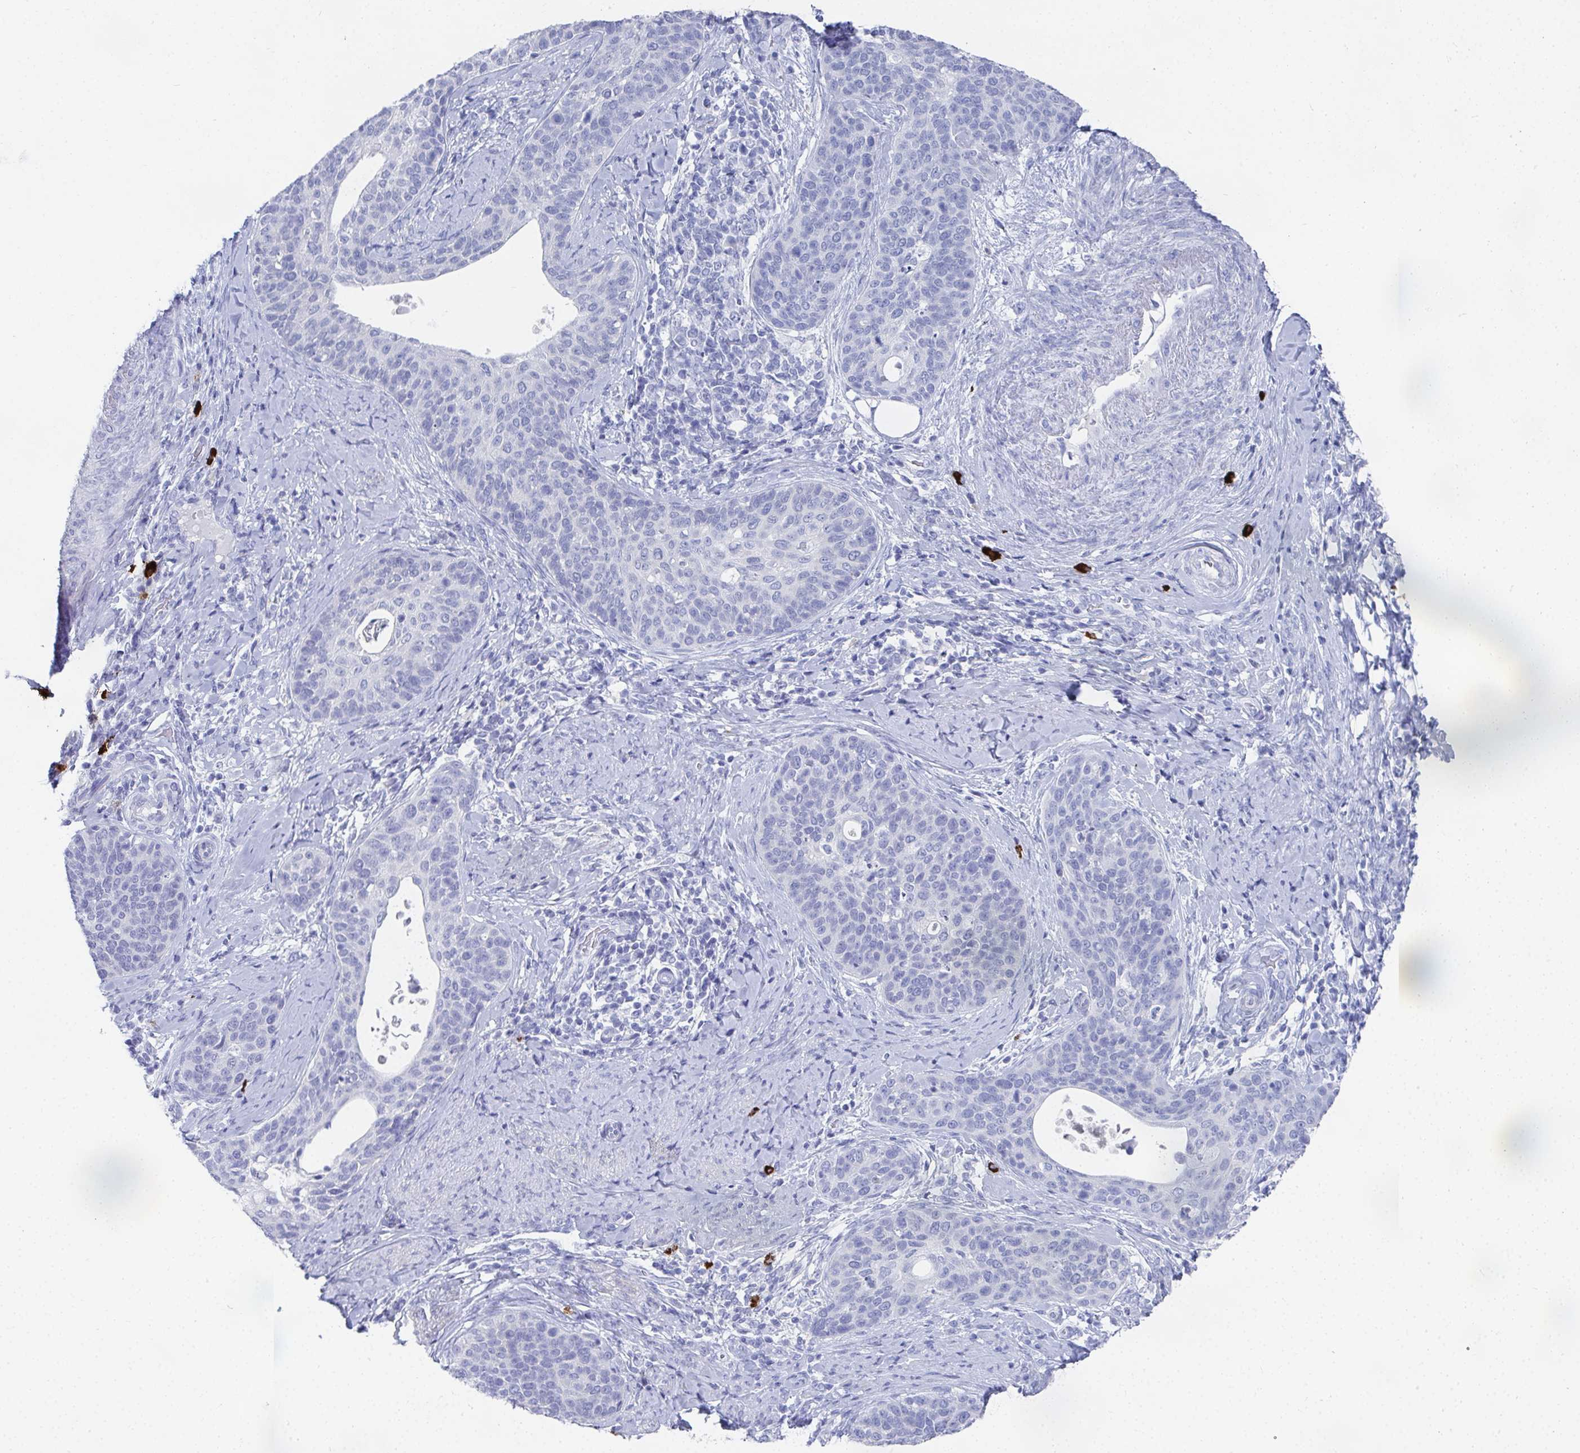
{"staining": {"intensity": "negative", "quantity": "none", "location": "none"}, "tissue": "cervical cancer", "cell_type": "Tumor cells", "image_type": "cancer", "snomed": [{"axis": "morphology", "description": "Squamous cell carcinoma, NOS"}, {"axis": "topography", "description": "Cervix"}], "caption": "High magnification brightfield microscopy of cervical squamous cell carcinoma stained with DAB (brown) and counterstained with hematoxylin (blue): tumor cells show no significant staining. The staining was performed using DAB to visualize the protein expression in brown, while the nuclei were stained in blue with hematoxylin (Magnification: 20x).", "gene": "GRIA1", "patient": {"sex": "female", "age": 69}}